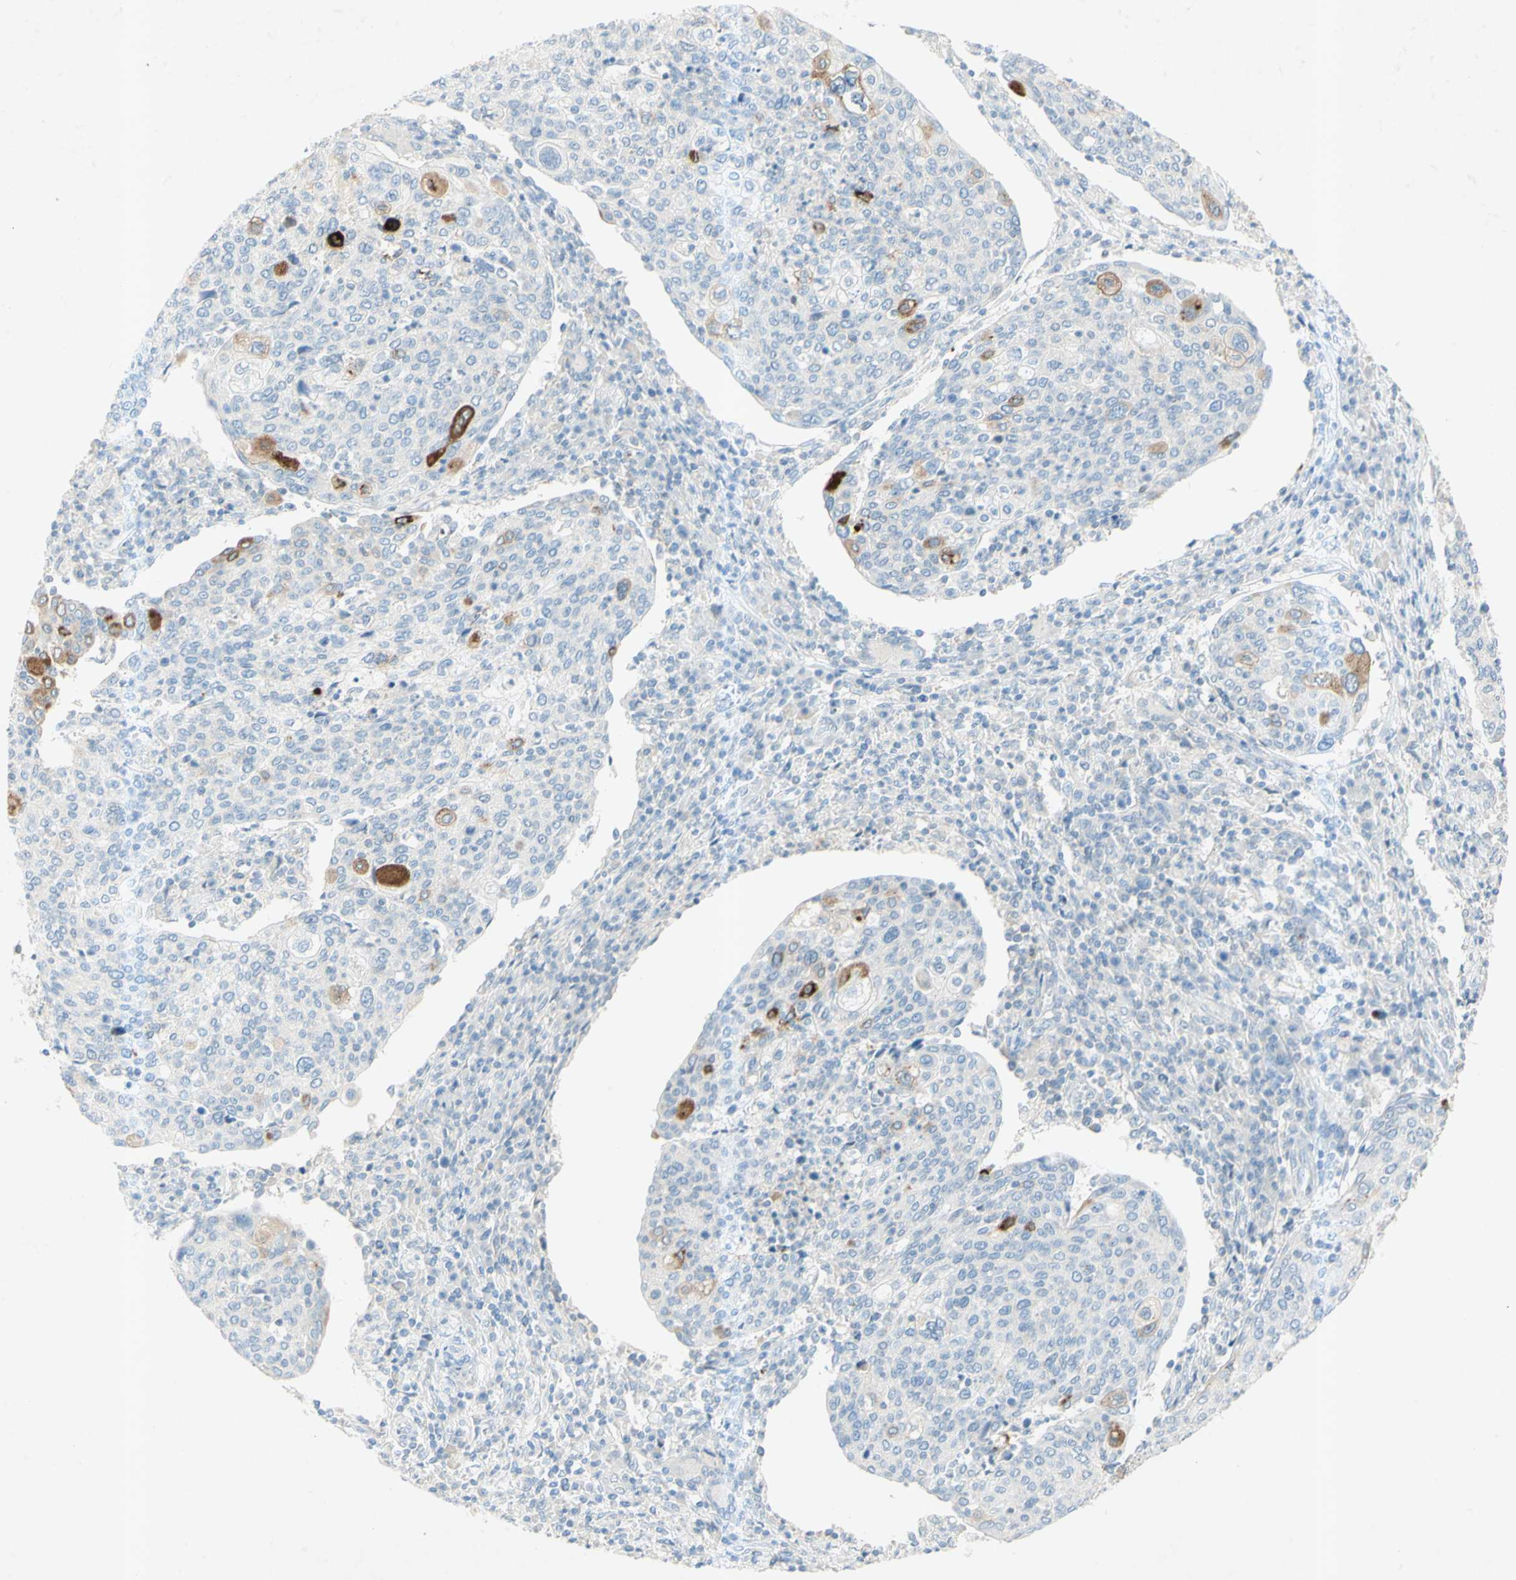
{"staining": {"intensity": "moderate", "quantity": "<25%", "location": "cytoplasmic/membranous"}, "tissue": "cervical cancer", "cell_type": "Tumor cells", "image_type": "cancer", "snomed": [{"axis": "morphology", "description": "Squamous cell carcinoma, NOS"}, {"axis": "topography", "description": "Cervix"}], "caption": "The image exhibits a brown stain indicating the presence of a protein in the cytoplasmic/membranous of tumor cells in squamous cell carcinoma (cervical).", "gene": "GDF15", "patient": {"sex": "female", "age": 40}}